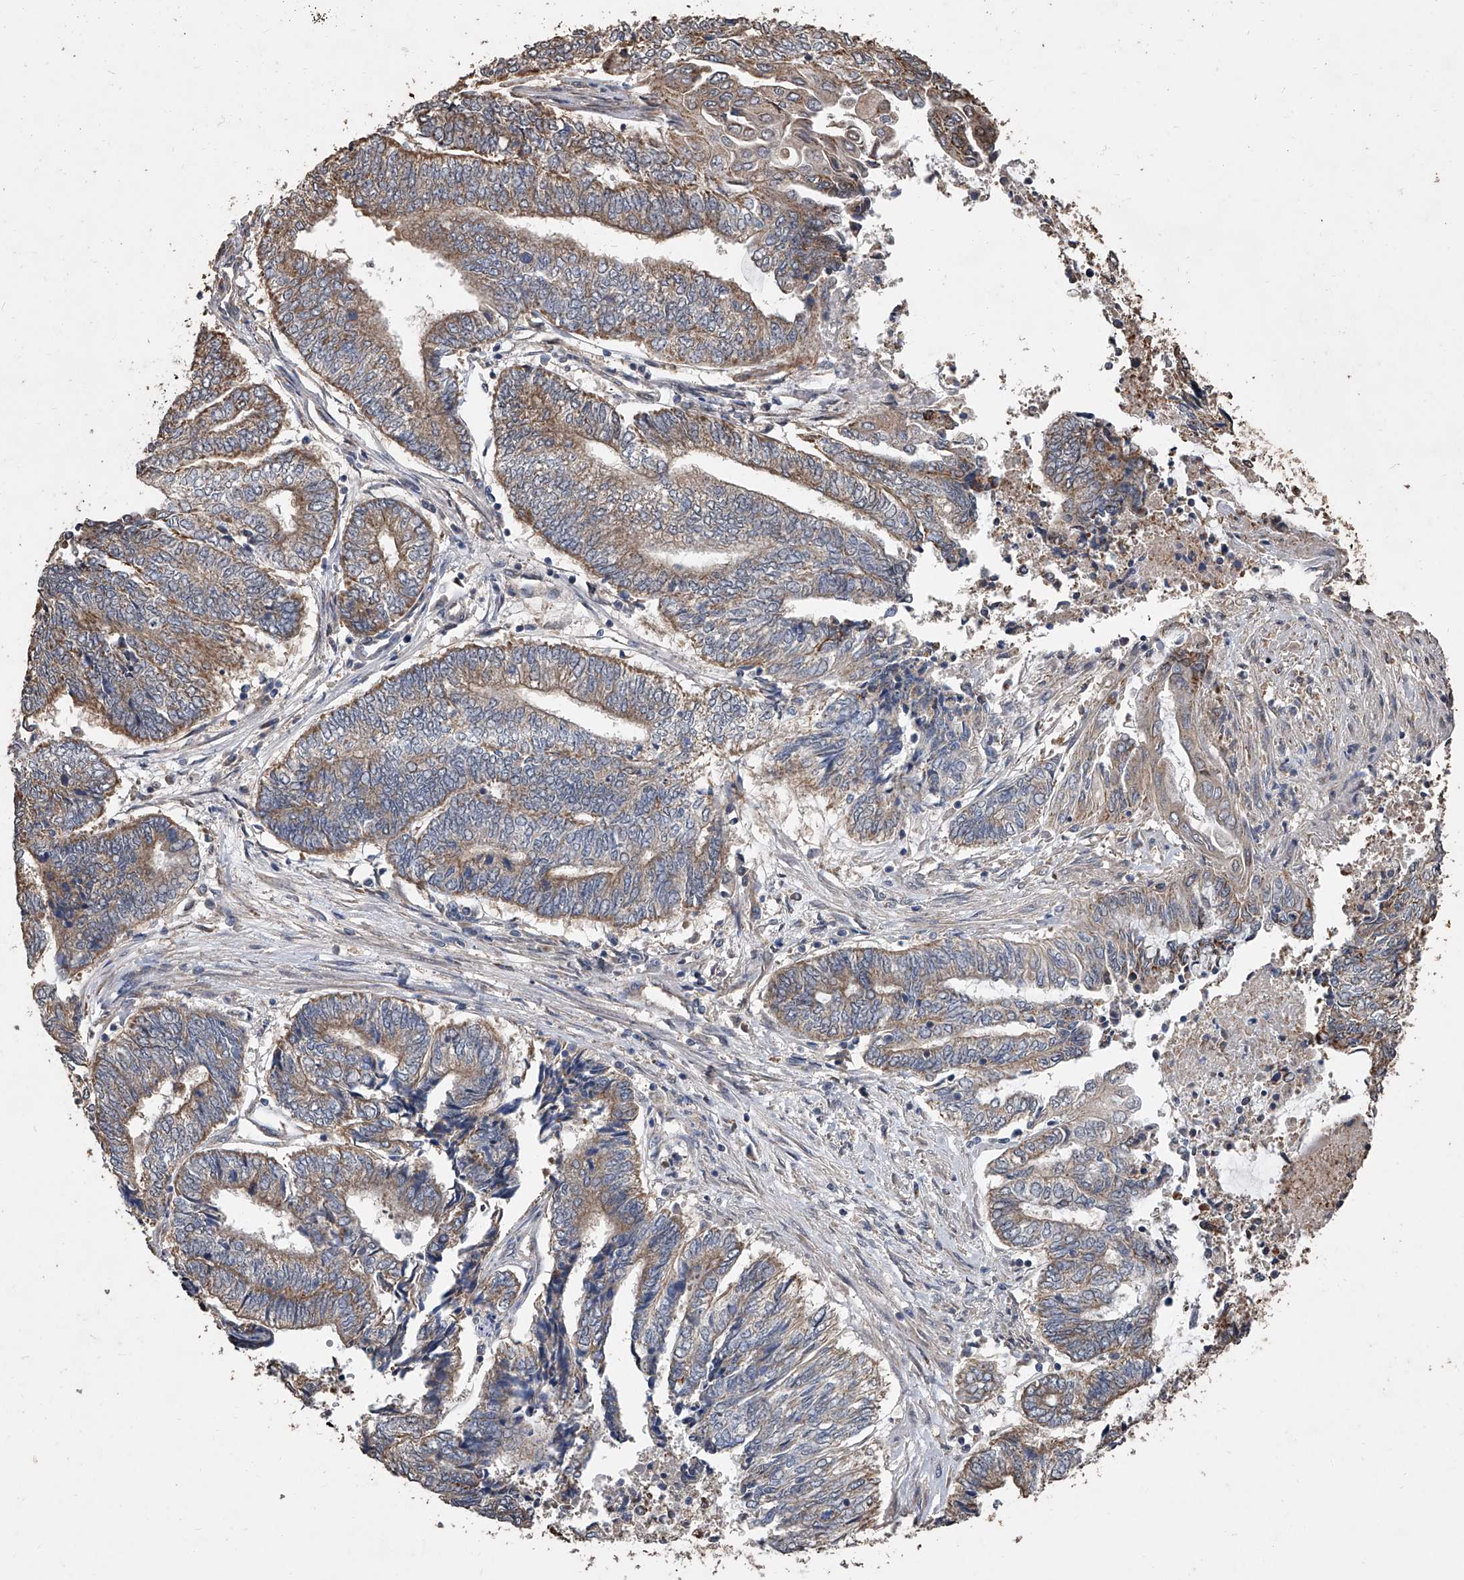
{"staining": {"intensity": "moderate", "quantity": ">75%", "location": "cytoplasmic/membranous"}, "tissue": "endometrial cancer", "cell_type": "Tumor cells", "image_type": "cancer", "snomed": [{"axis": "morphology", "description": "Adenocarcinoma, NOS"}, {"axis": "topography", "description": "Uterus"}, {"axis": "topography", "description": "Endometrium"}], "caption": "Brown immunohistochemical staining in human adenocarcinoma (endometrial) reveals moderate cytoplasmic/membranous staining in approximately >75% of tumor cells.", "gene": "LTV1", "patient": {"sex": "female", "age": 70}}